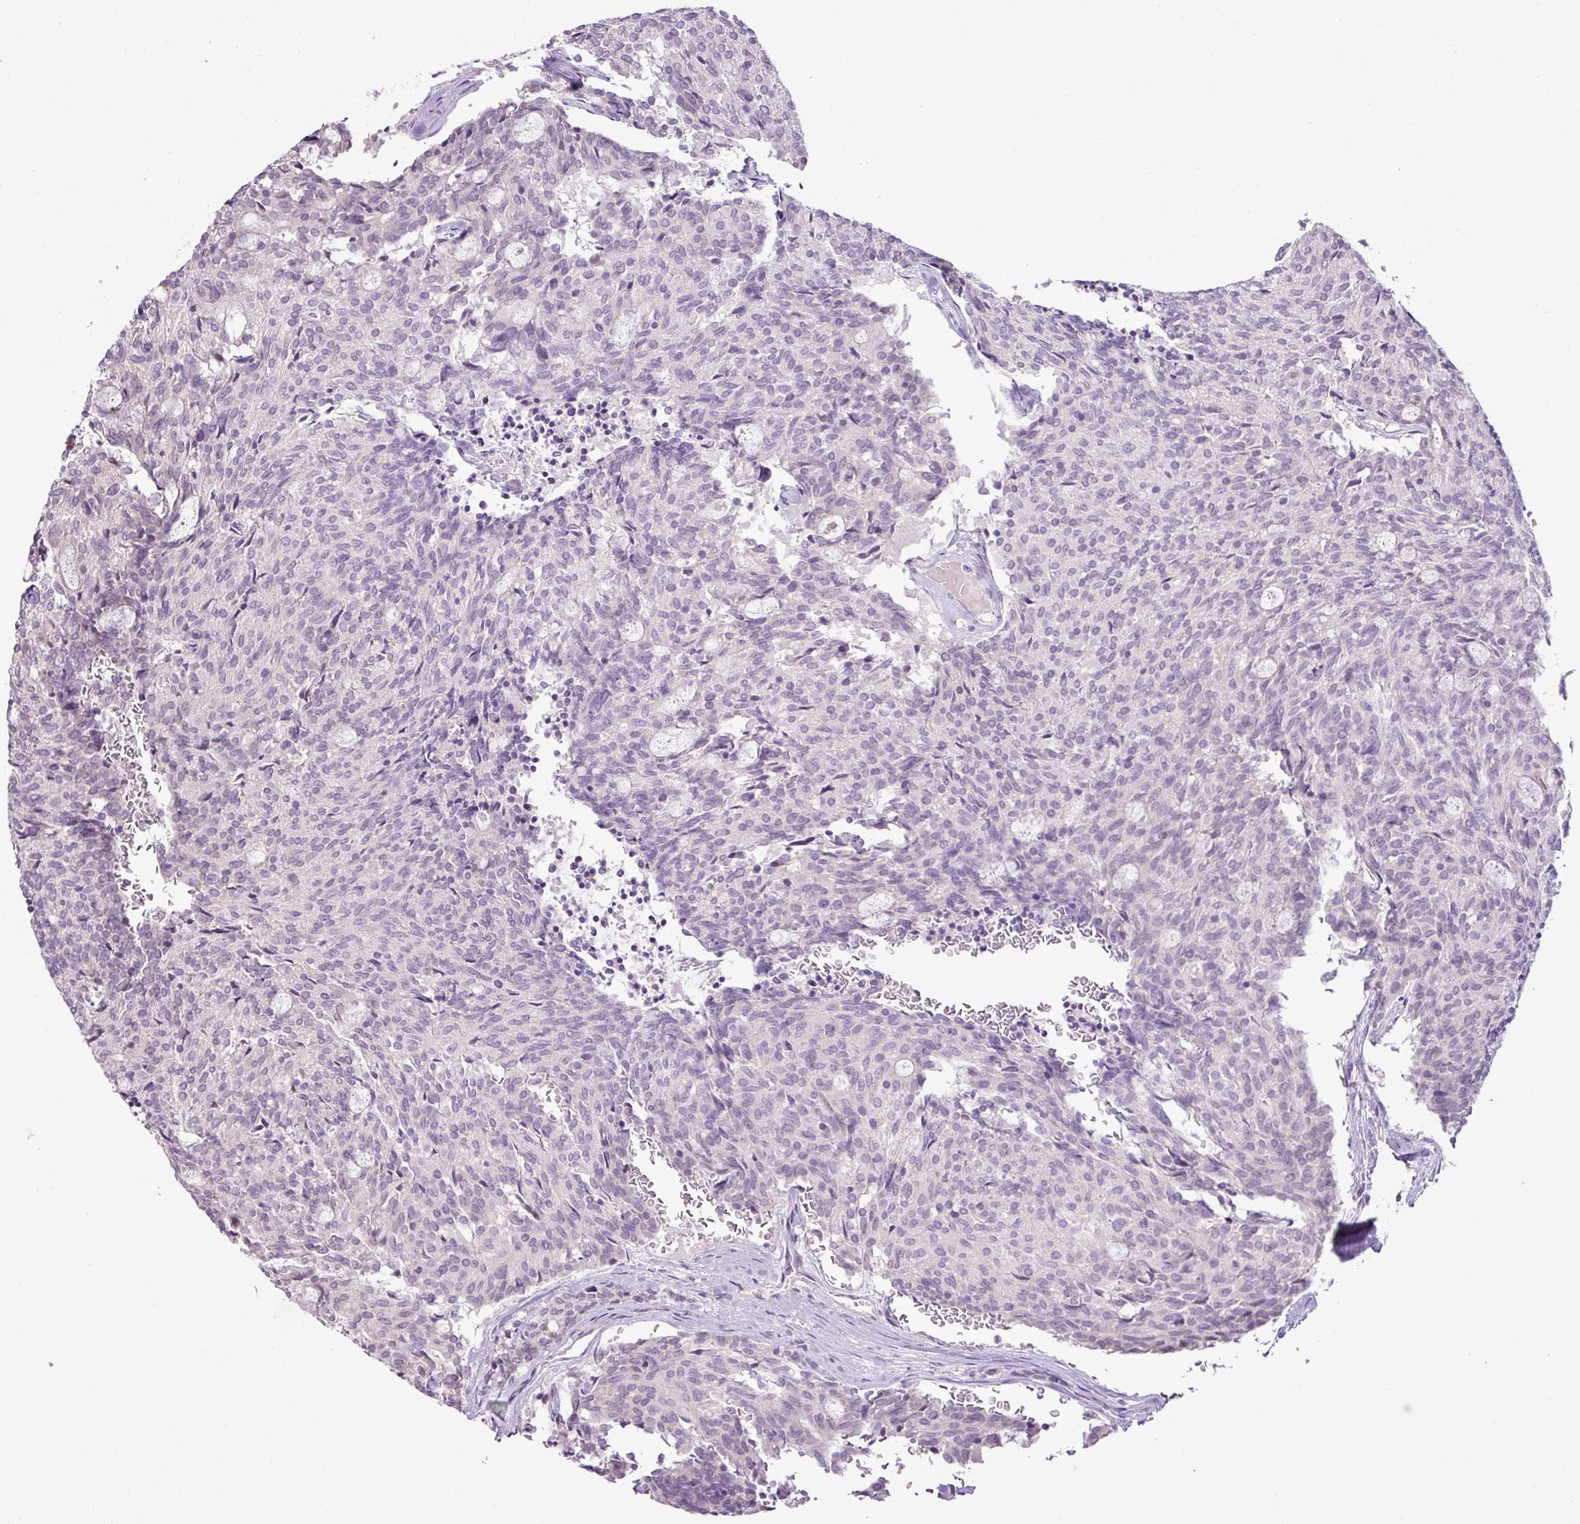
{"staining": {"intensity": "negative", "quantity": "none", "location": "none"}, "tissue": "carcinoid", "cell_type": "Tumor cells", "image_type": "cancer", "snomed": [{"axis": "morphology", "description": "Carcinoid, malignant, NOS"}, {"axis": "topography", "description": "Pancreas"}], "caption": "This is an immunohistochemistry histopathology image of human malignant carcinoid. There is no positivity in tumor cells.", "gene": "DNAJB13", "patient": {"sex": "female", "age": 54}}